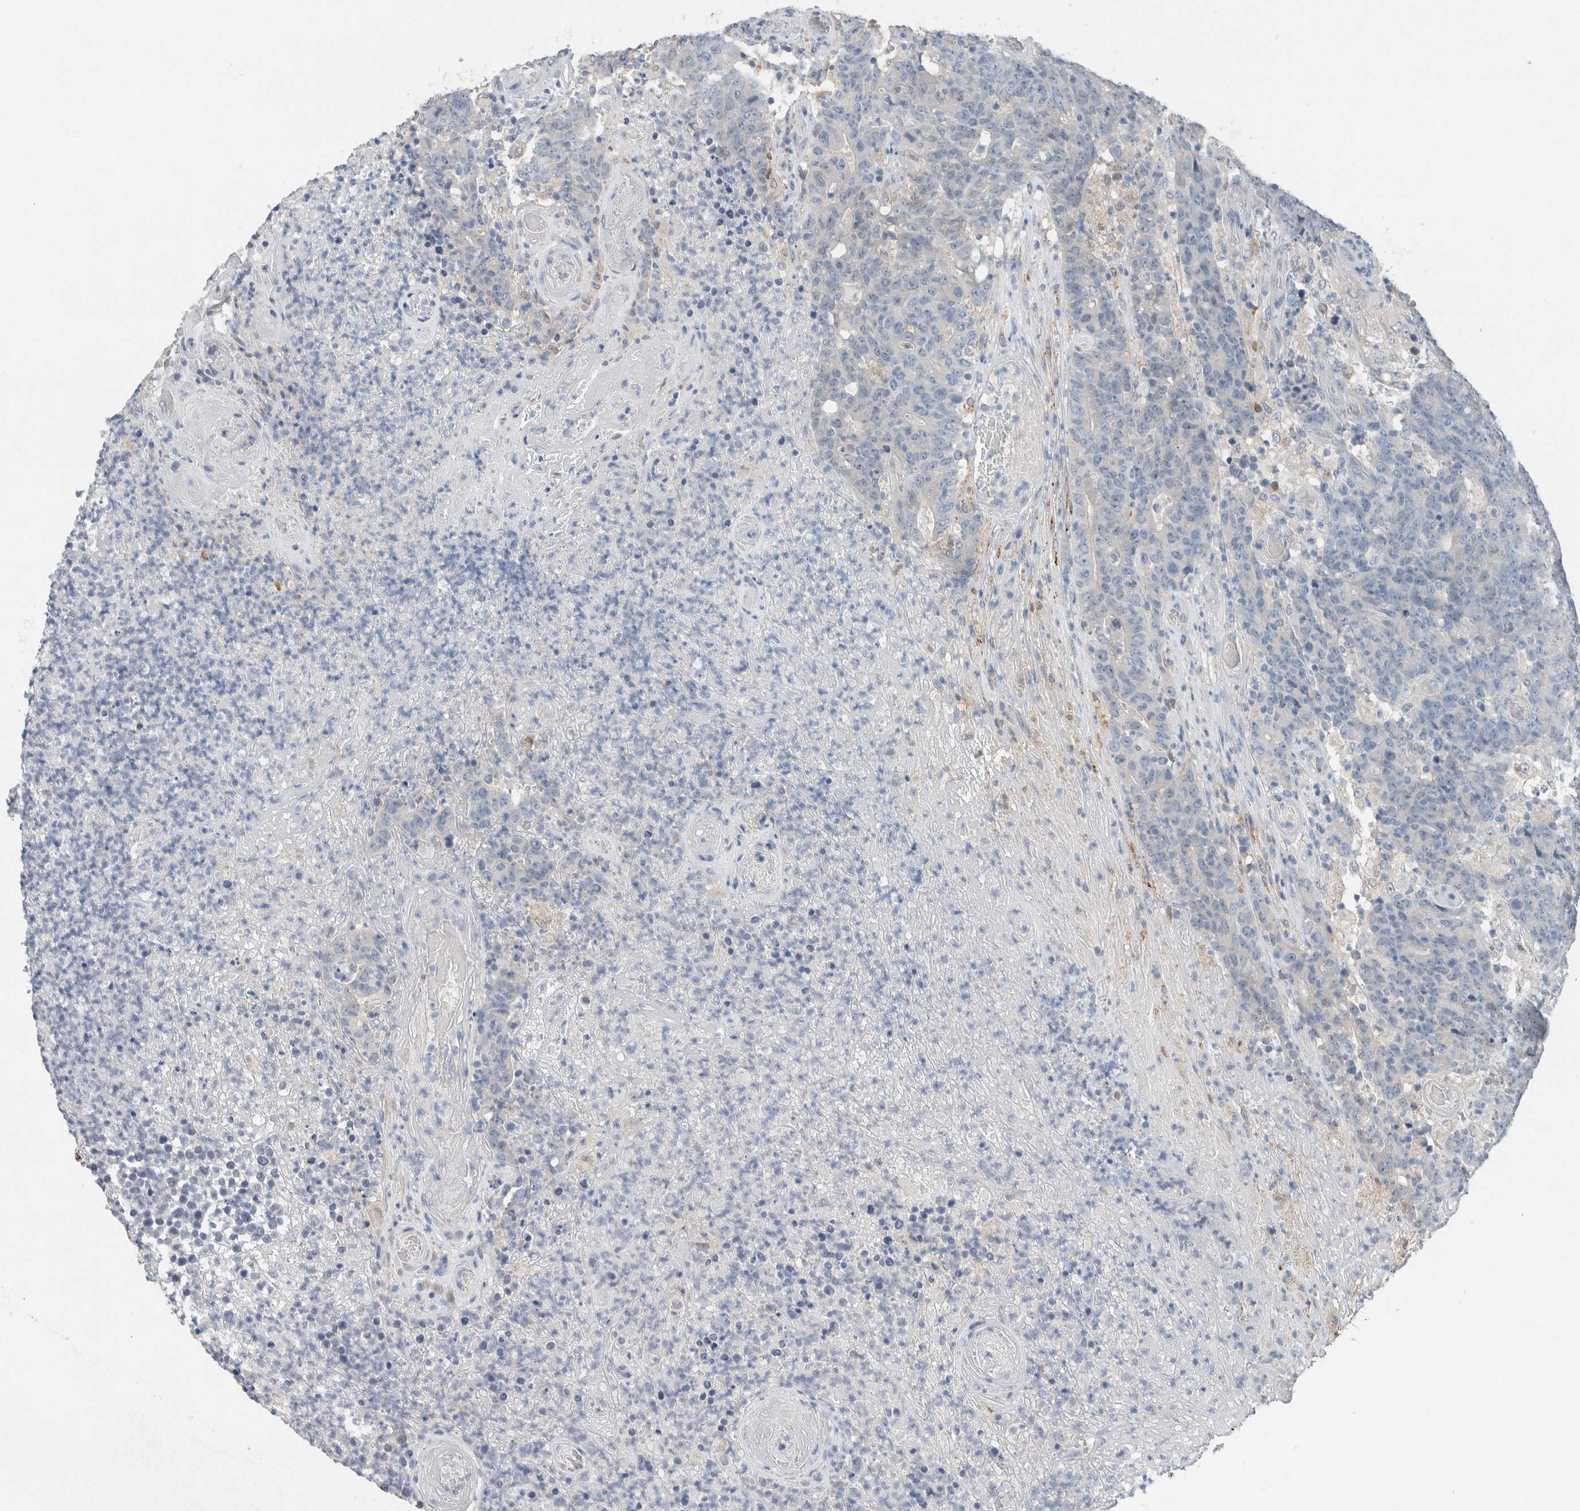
{"staining": {"intensity": "negative", "quantity": "none", "location": "none"}, "tissue": "colorectal cancer", "cell_type": "Tumor cells", "image_type": "cancer", "snomed": [{"axis": "morphology", "description": "Normal tissue, NOS"}, {"axis": "morphology", "description": "Adenocarcinoma, NOS"}, {"axis": "topography", "description": "Colon"}], "caption": "Immunohistochemistry (IHC) image of human colorectal cancer (adenocarcinoma) stained for a protein (brown), which exhibits no positivity in tumor cells.", "gene": "DUOX1", "patient": {"sex": "female", "age": 75}}